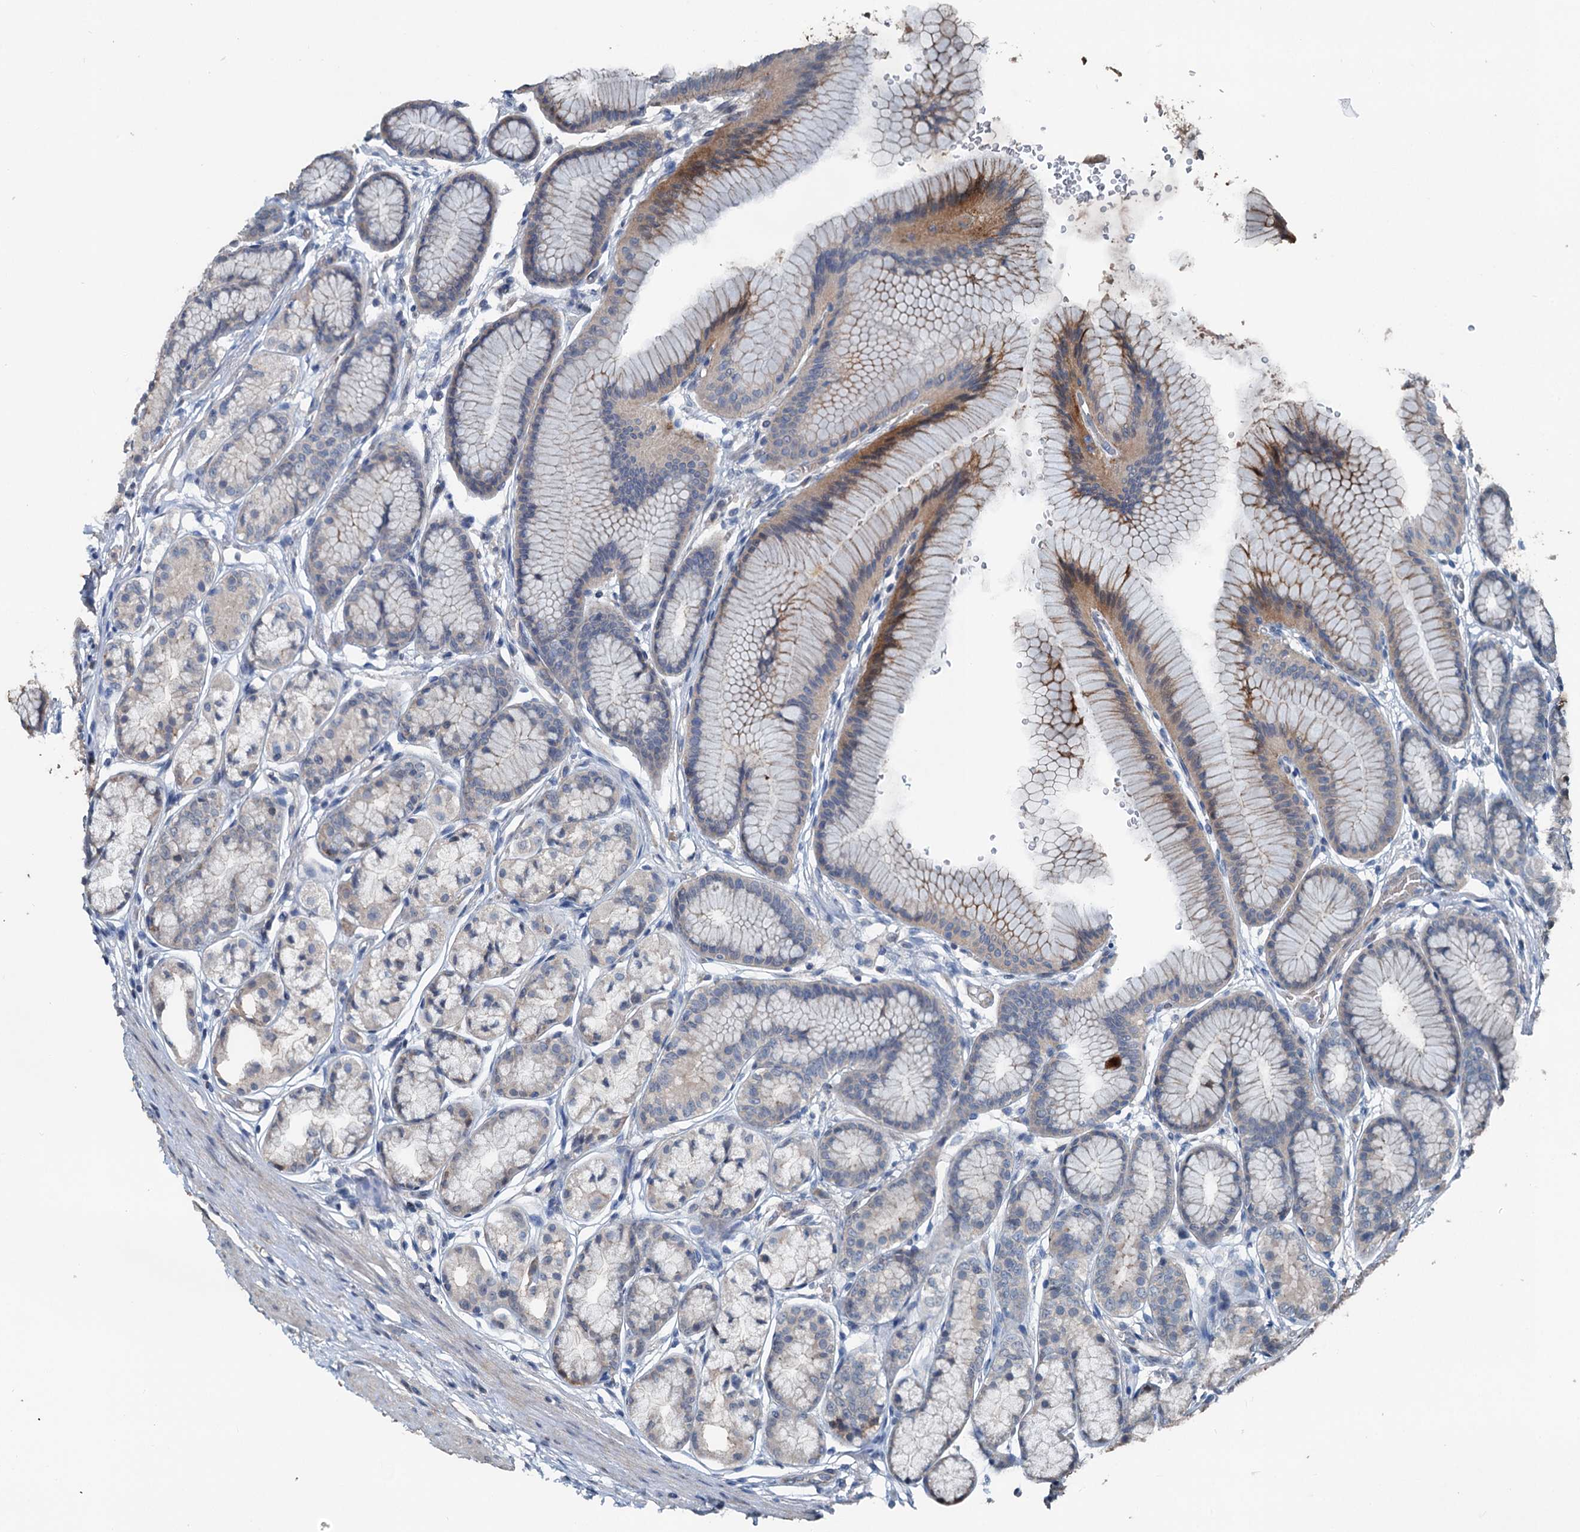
{"staining": {"intensity": "moderate", "quantity": "<25%", "location": "cytoplasmic/membranous,nuclear"}, "tissue": "stomach", "cell_type": "Glandular cells", "image_type": "normal", "snomed": [{"axis": "morphology", "description": "Normal tissue, NOS"}, {"axis": "morphology", "description": "Adenocarcinoma, NOS"}, {"axis": "morphology", "description": "Adenocarcinoma, High grade"}, {"axis": "topography", "description": "Stomach, upper"}, {"axis": "topography", "description": "Stomach"}], "caption": "Human stomach stained for a protein (brown) shows moderate cytoplasmic/membranous,nuclear positive staining in approximately <25% of glandular cells.", "gene": "TEDC1", "patient": {"sex": "female", "age": 65}}